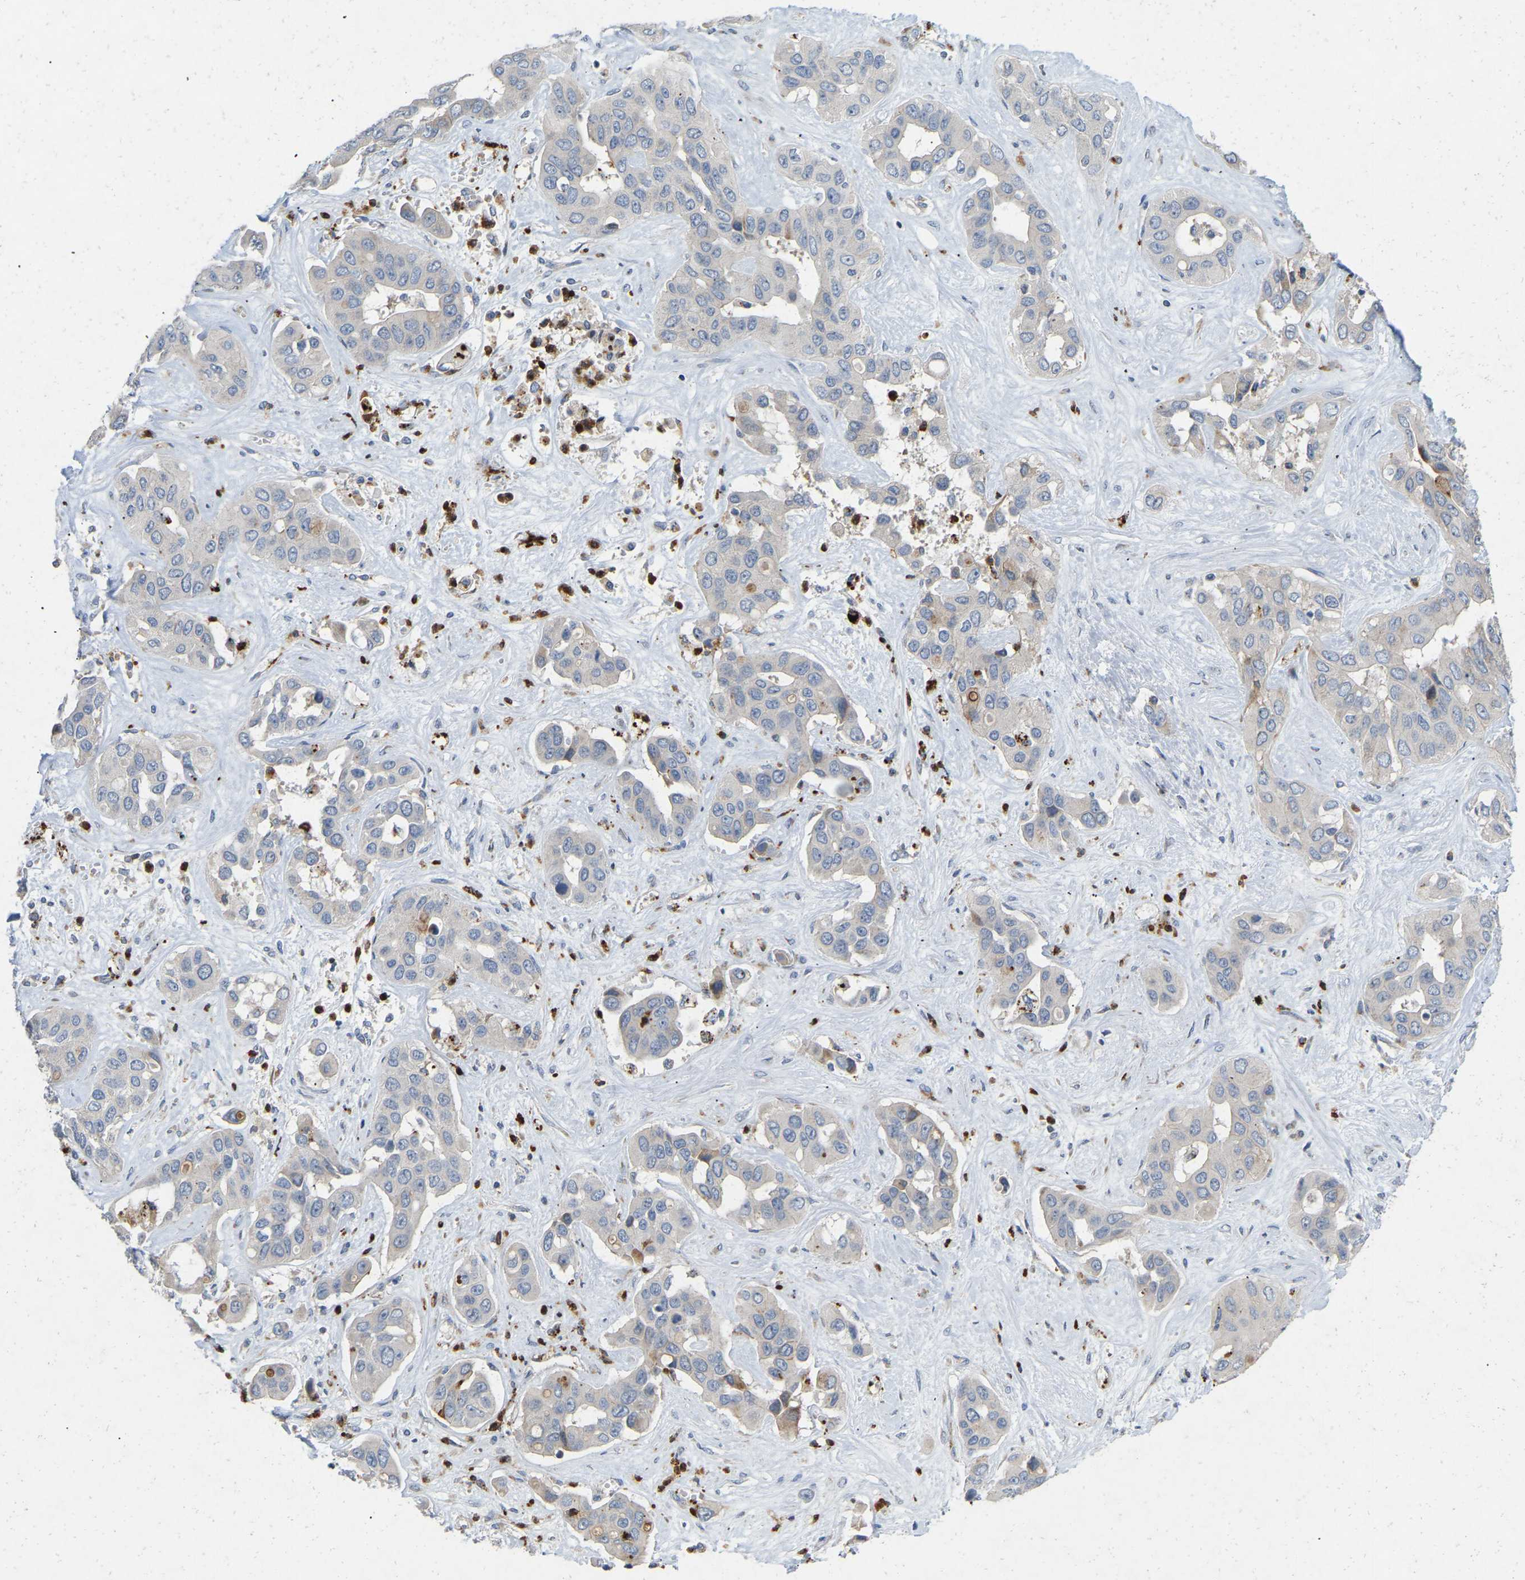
{"staining": {"intensity": "negative", "quantity": "none", "location": "none"}, "tissue": "liver cancer", "cell_type": "Tumor cells", "image_type": "cancer", "snomed": [{"axis": "morphology", "description": "Cholangiocarcinoma"}, {"axis": "topography", "description": "Liver"}], "caption": "Human liver cancer (cholangiocarcinoma) stained for a protein using immunohistochemistry (IHC) exhibits no staining in tumor cells.", "gene": "RHEB", "patient": {"sex": "female", "age": 52}}